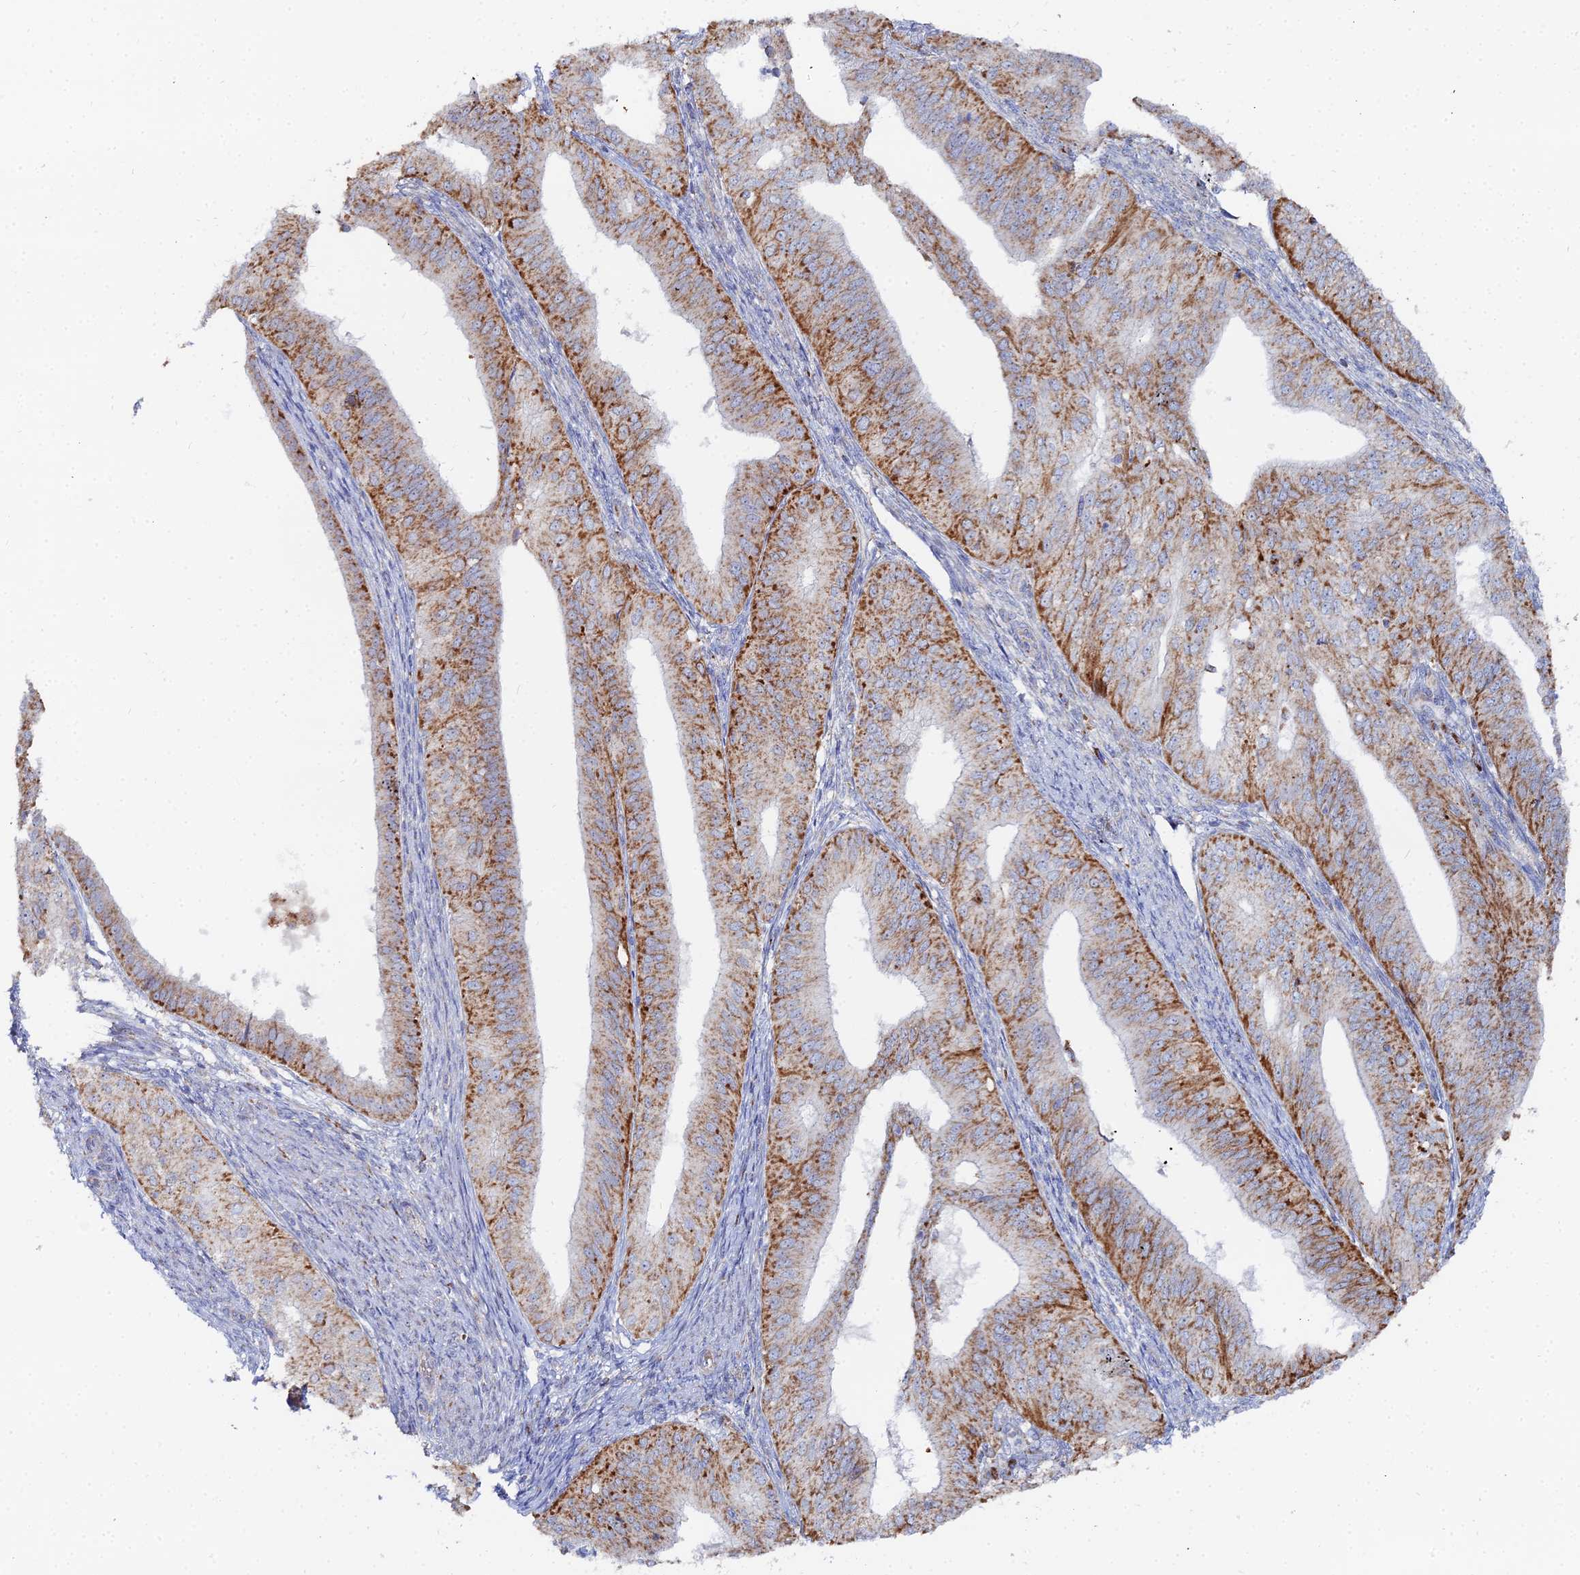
{"staining": {"intensity": "moderate", "quantity": ">75%", "location": "cytoplasmic/membranous"}, "tissue": "endometrial cancer", "cell_type": "Tumor cells", "image_type": "cancer", "snomed": [{"axis": "morphology", "description": "Adenocarcinoma, NOS"}, {"axis": "topography", "description": "Endometrium"}], "caption": "Moderate cytoplasmic/membranous positivity for a protein is seen in about >75% of tumor cells of endometrial cancer using IHC.", "gene": "MPC1", "patient": {"sex": "female", "age": 50}}